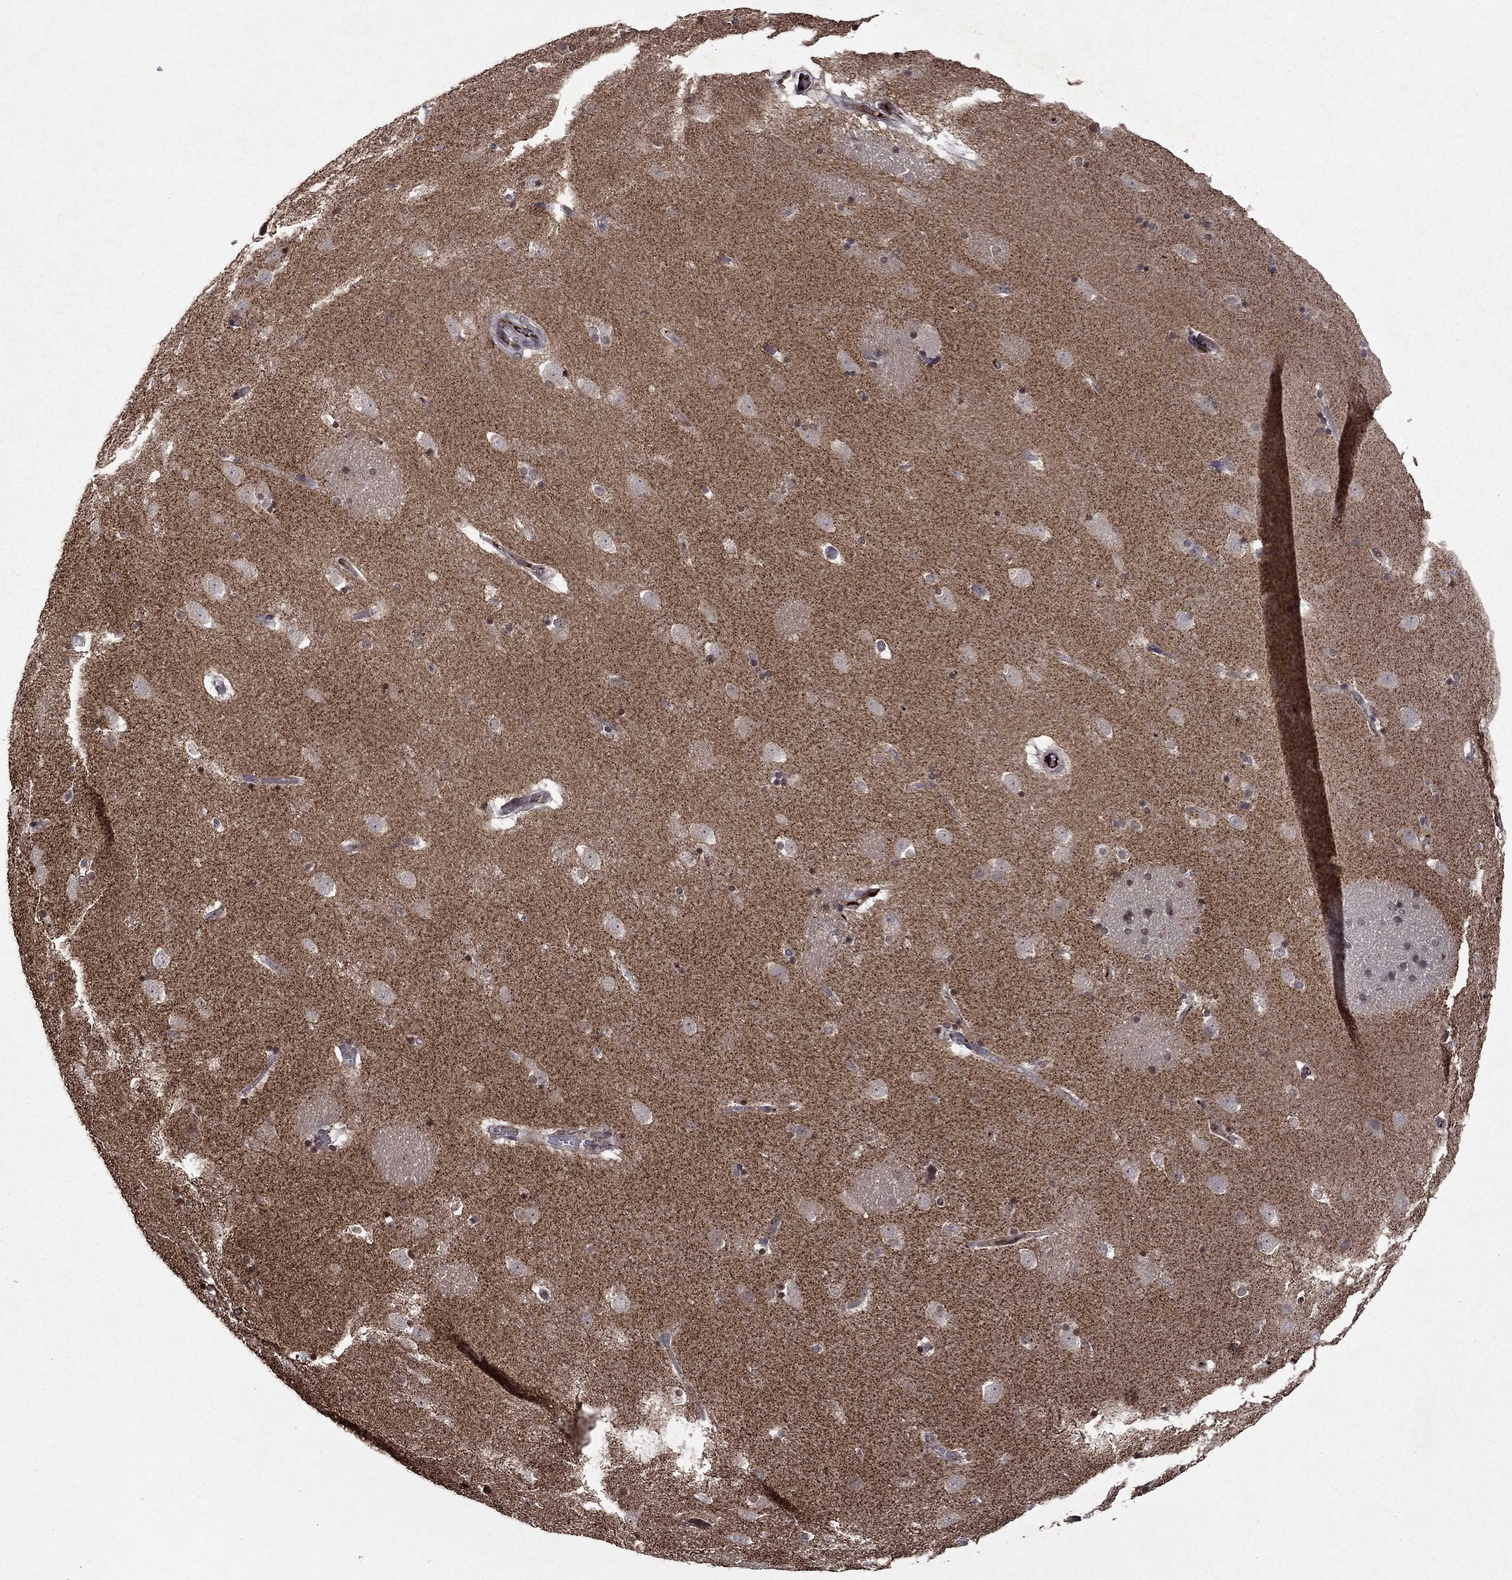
{"staining": {"intensity": "moderate", "quantity": "25%-75%", "location": "nuclear"}, "tissue": "caudate", "cell_type": "Glial cells", "image_type": "normal", "snomed": [{"axis": "morphology", "description": "Normal tissue, NOS"}, {"axis": "topography", "description": "Lateral ventricle wall"}], "caption": "Immunohistochemical staining of benign caudate demonstrates medium levels of moderate nuclear staining in about 25%-75% of glial cells.", "gene": "NLGN1", "patient": {"sex": "male", "age": 51}}